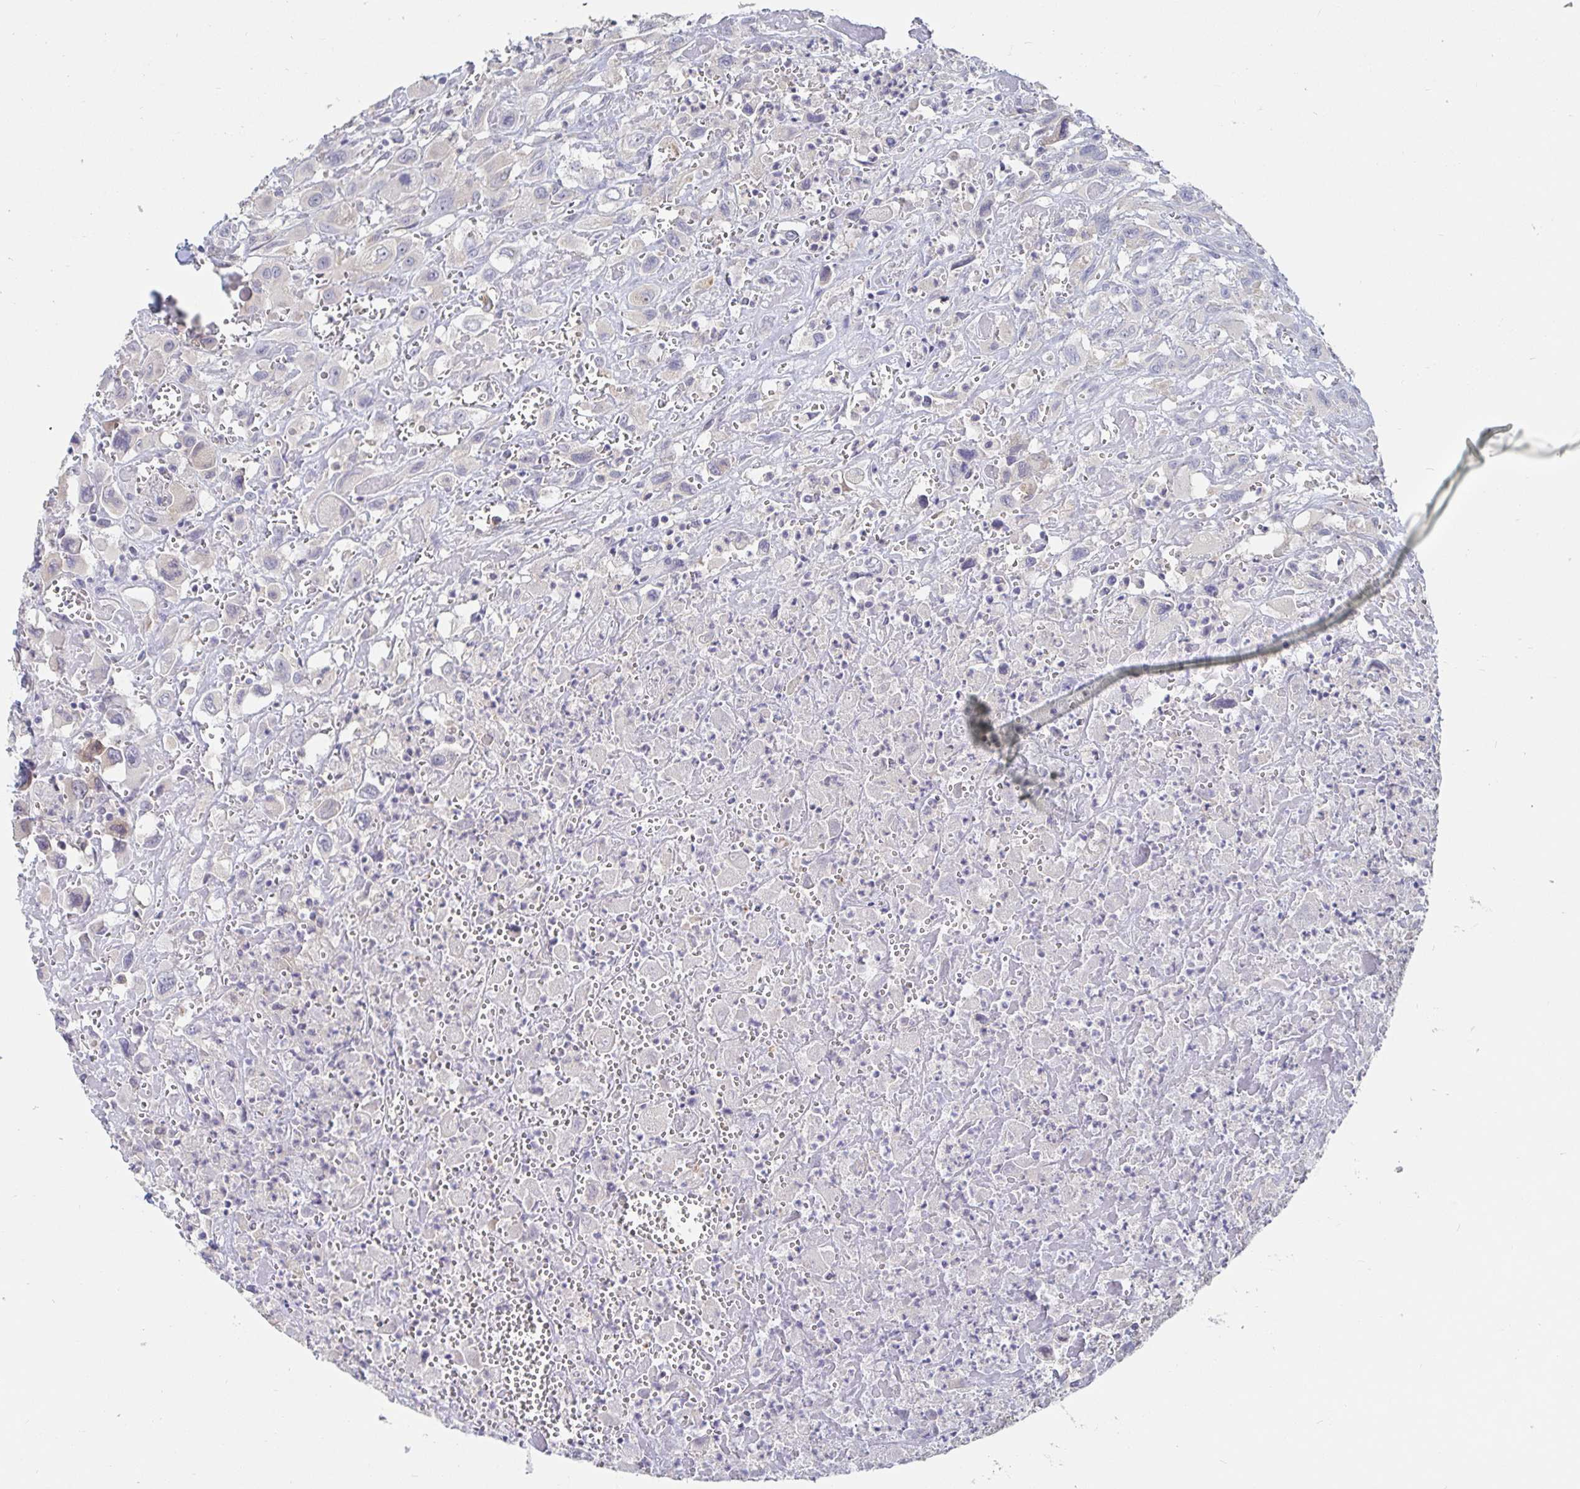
{"staining": {"intensity": "negative", "quantity": "none", "location": "none"}, "tissue": "head and neck cancer", "cell_type": "Tumor cells", "image_type": "cancer", "snomed": [{"axis": "morphology", "description": "Squamous cell carcinoma, NOS"}, {"axis": "morphology", "description": "Squamous cell carcinoma, metastatic, NOS"}, {"axis": "topography", "description": "Oral tissue"}, {"axis": "topography", "description": "Head-Neck"}], "caption": "Tumor cells show no significant expression in head and neck squamous cell carcinoma. Nuclei are stained in blue.", "gene": "SPPL3", "patient": {"sex": "female", "age": 85}}